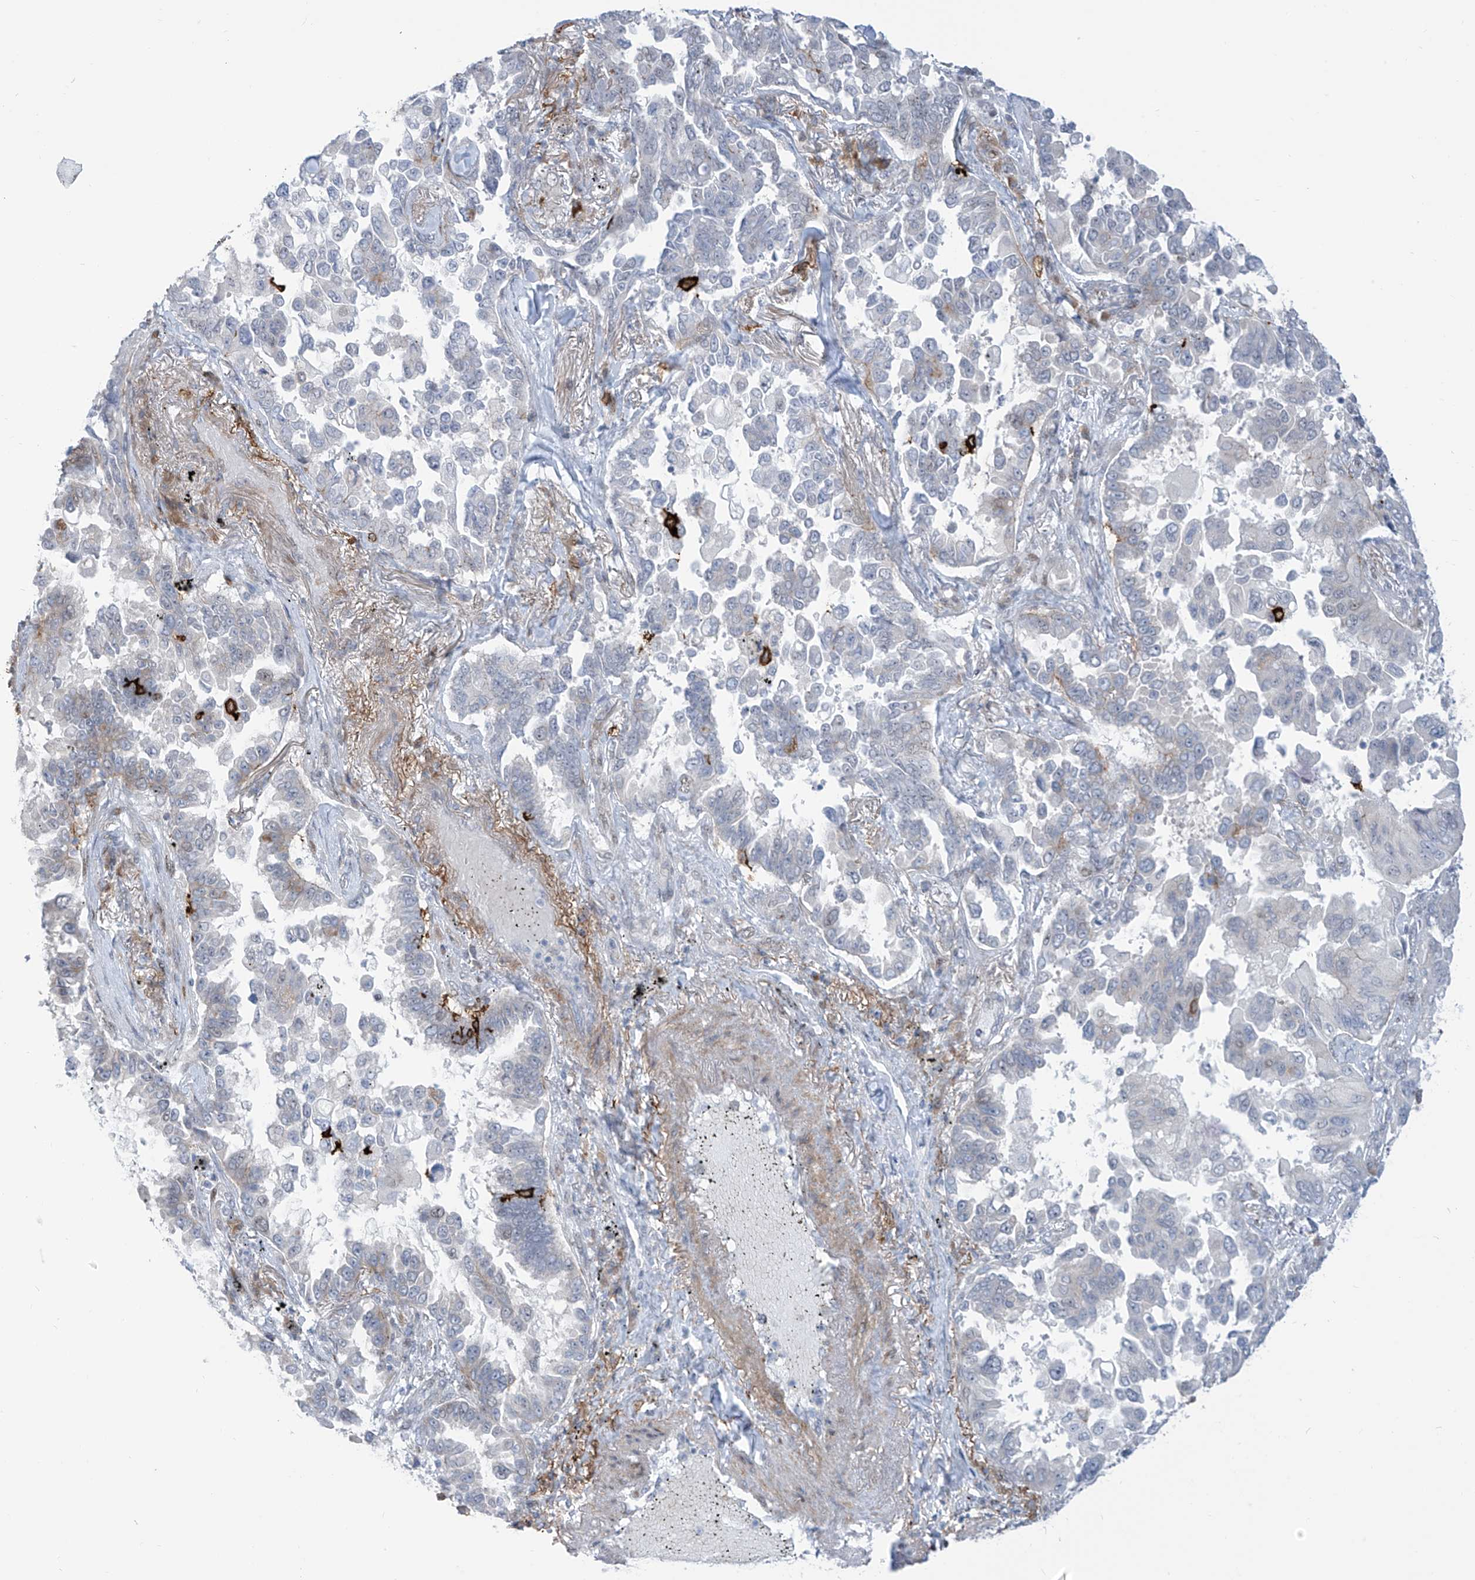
{"staining": {"intensity": "negative", "quantity": "none", "location": "none"}, "tissue": "lung cancer", "cell_type": "Tumor cells", "image_type": "cancer", "snomed": [{"axis": "morphology", "description": "Adenocarcinoma, NOS"}, {"axis": "topography", "description": "Lung"}], "caption": "Immunohistochemistry of human lung cancer (adenocarcinoma) demonstrates no positivity in tumor cells.", "gene": "LIN9", "patient": {"sex": "female", "age": 67}}